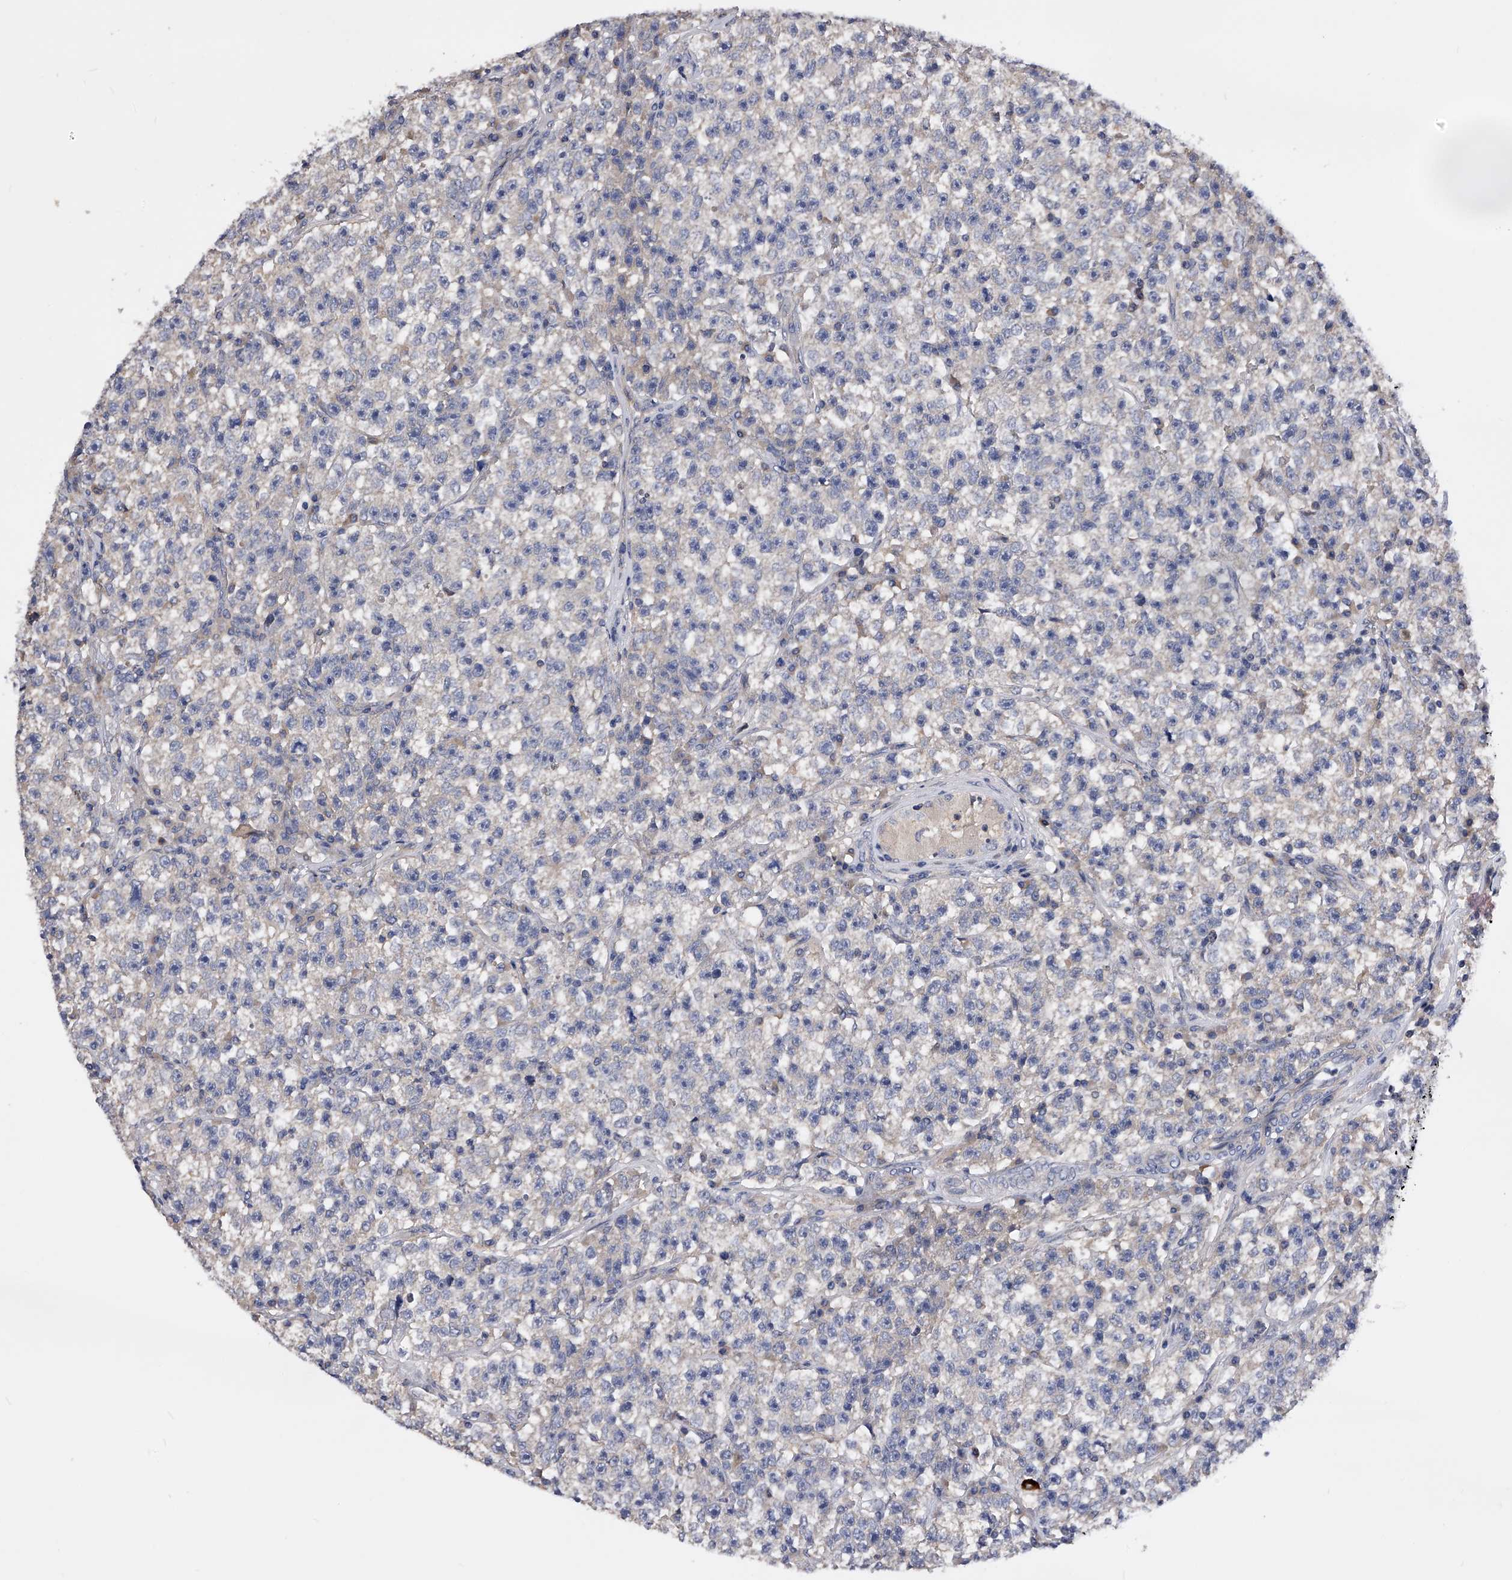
{"staining": {"intensity": "negative", "quantity": "none", "location": "none"}, "tissue": "testis cancer", "cell_type": "Tumor cells", "image_type": "cancer", "snomed": [{"axis": "morphology", "description": "Seminoma, NOS"}, {"axis": "topography", "description": "Testis"}], "caption": "This is a photomicrograph of immunohistochemistry staining of testis cancer (seminoma), which shows no positivity in tumor cells.", "gene": "ARL4C", "patient": {"sex": "male", "age": 22}}